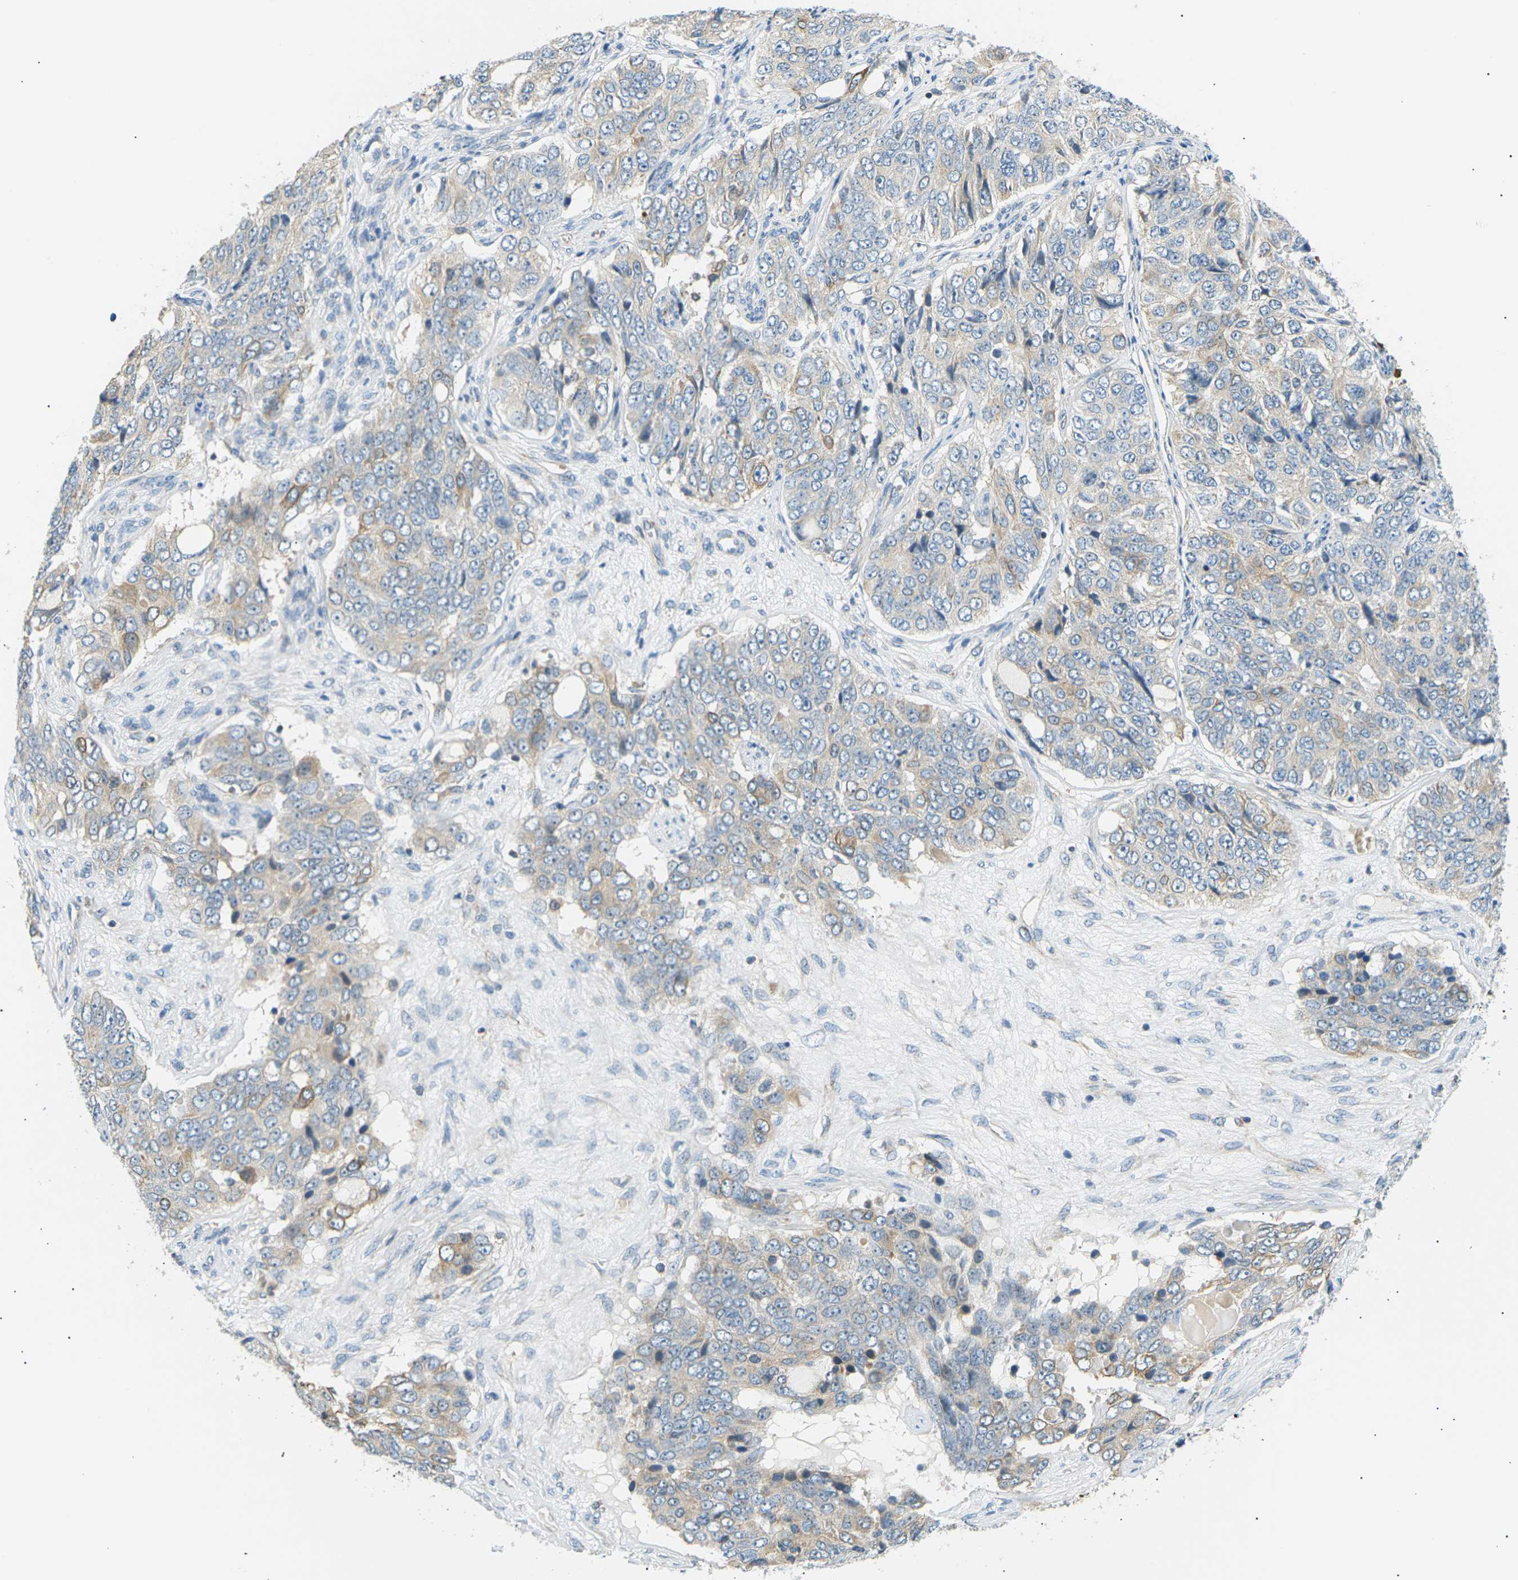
{"staining": {"intensity": "weak", "quantity": "<25%", "location": "cytoplasmic/membranous"}, "tissue": "ovarian cancer", "cell_type": "Tumor cells", "image_type": "cancer", "snomed": [{"axis": "morphology", "description": "Carcinoma, endometroid"}, {"axis": "topography", "description": "Ovary"}], "caption": "Immunohistochemical staining of human endometroid carcinoma (ovarian) demonstrates no significant positivity in tumor cells.", "gene": "TBC1D8", "patient": {"sex": "female", "age": 51}}